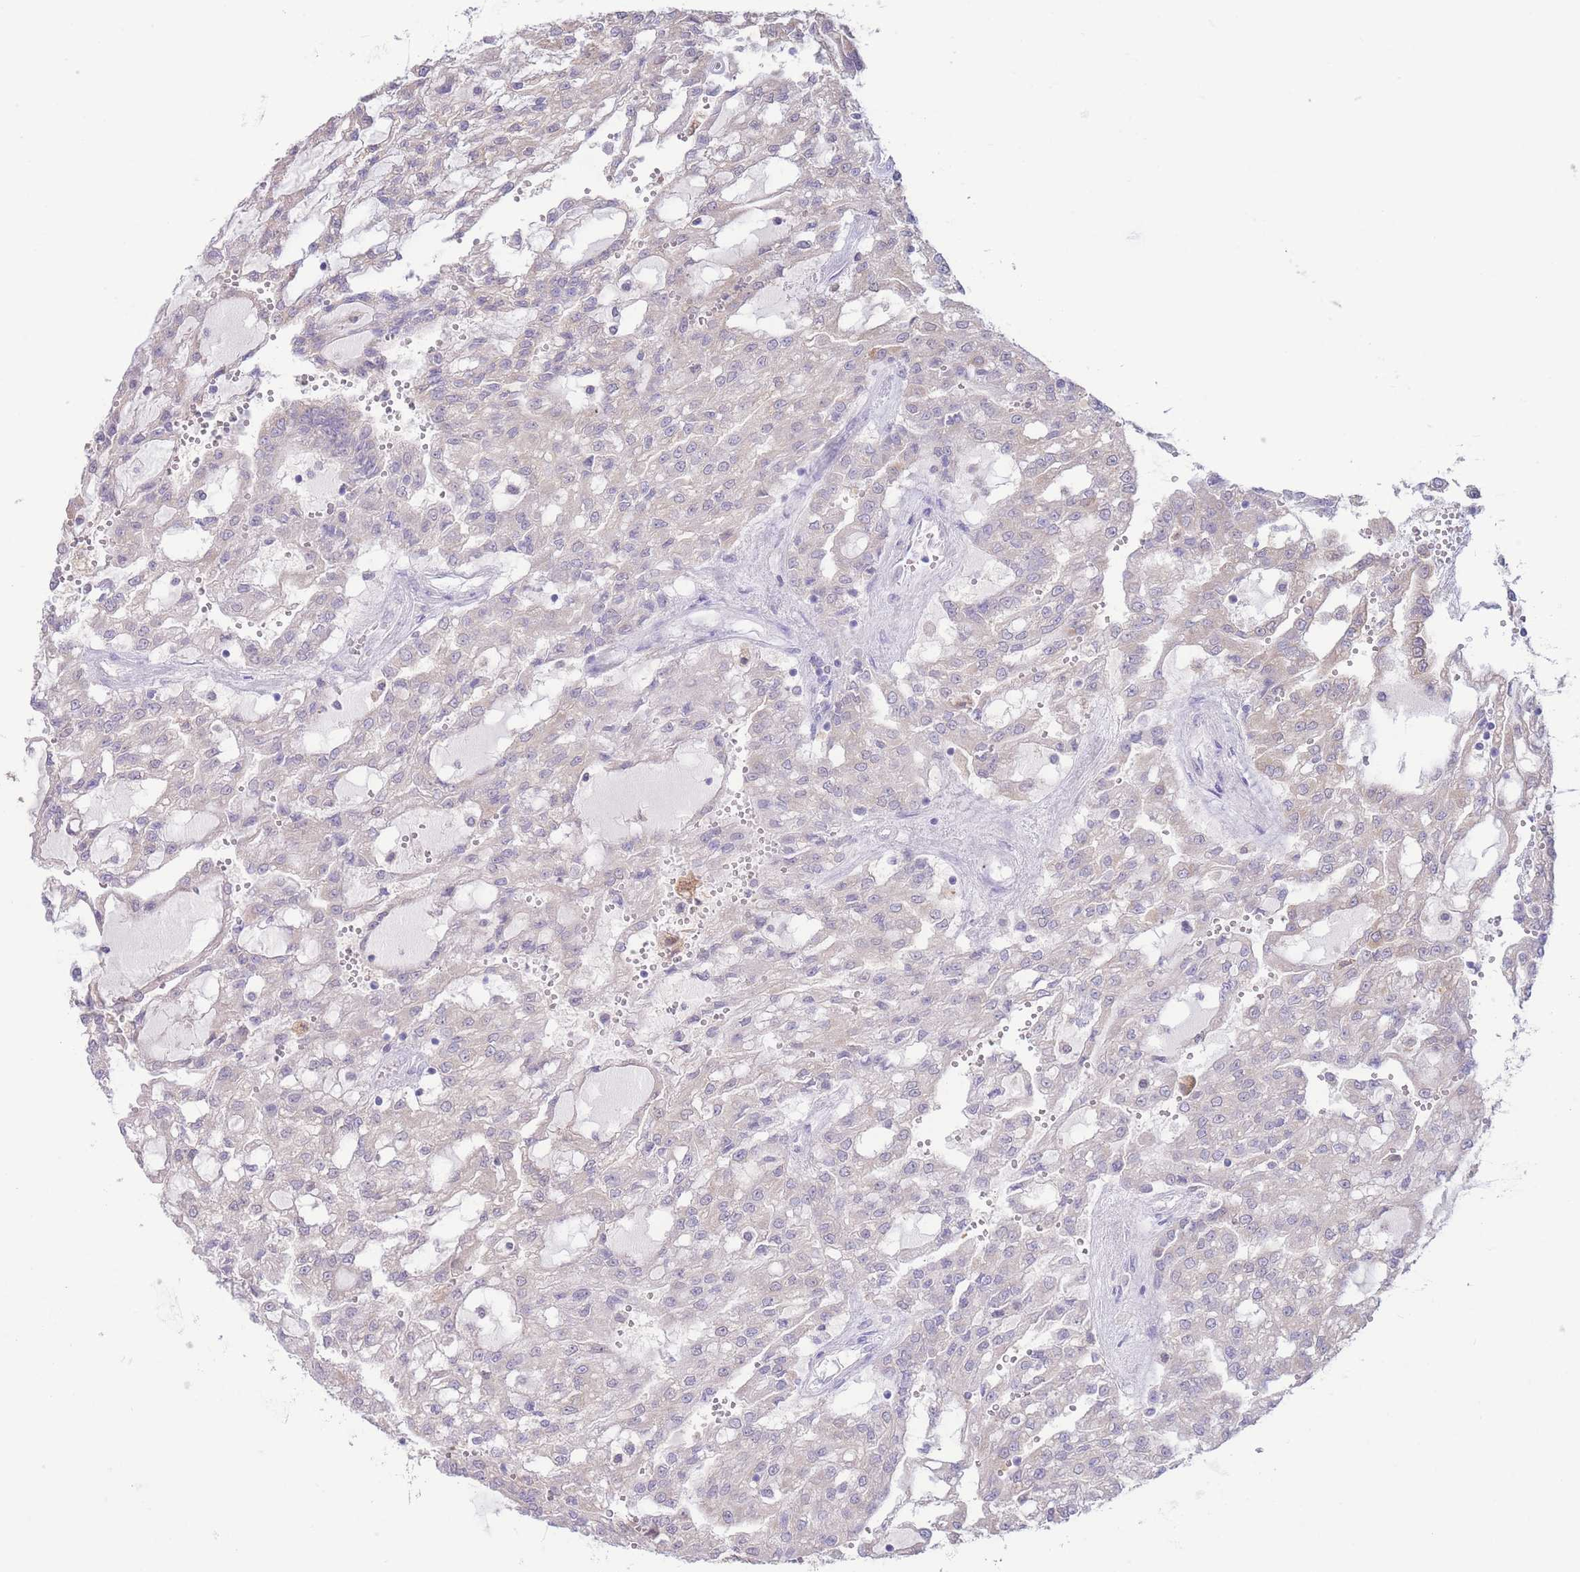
{"staining": {"intensity": "weak", "quantity": "<25%", "location": "cytoplasmic/membranous"}, "tissue": "renal cancer", "cell_type": "Tumor cells", "image_type": "cancer", "snomed": [{"axis": "morphology", "description": "Adenocarcinoma, NOS"}, {"axis": "topography", "description": "Kidney"}], "caption": "Immunohistochemical staining of adenocarcinoma (renal) displays no significant positivity in tumor cells.", "gene": "FAH", "patient": {"sex": "male", "age": 63}}